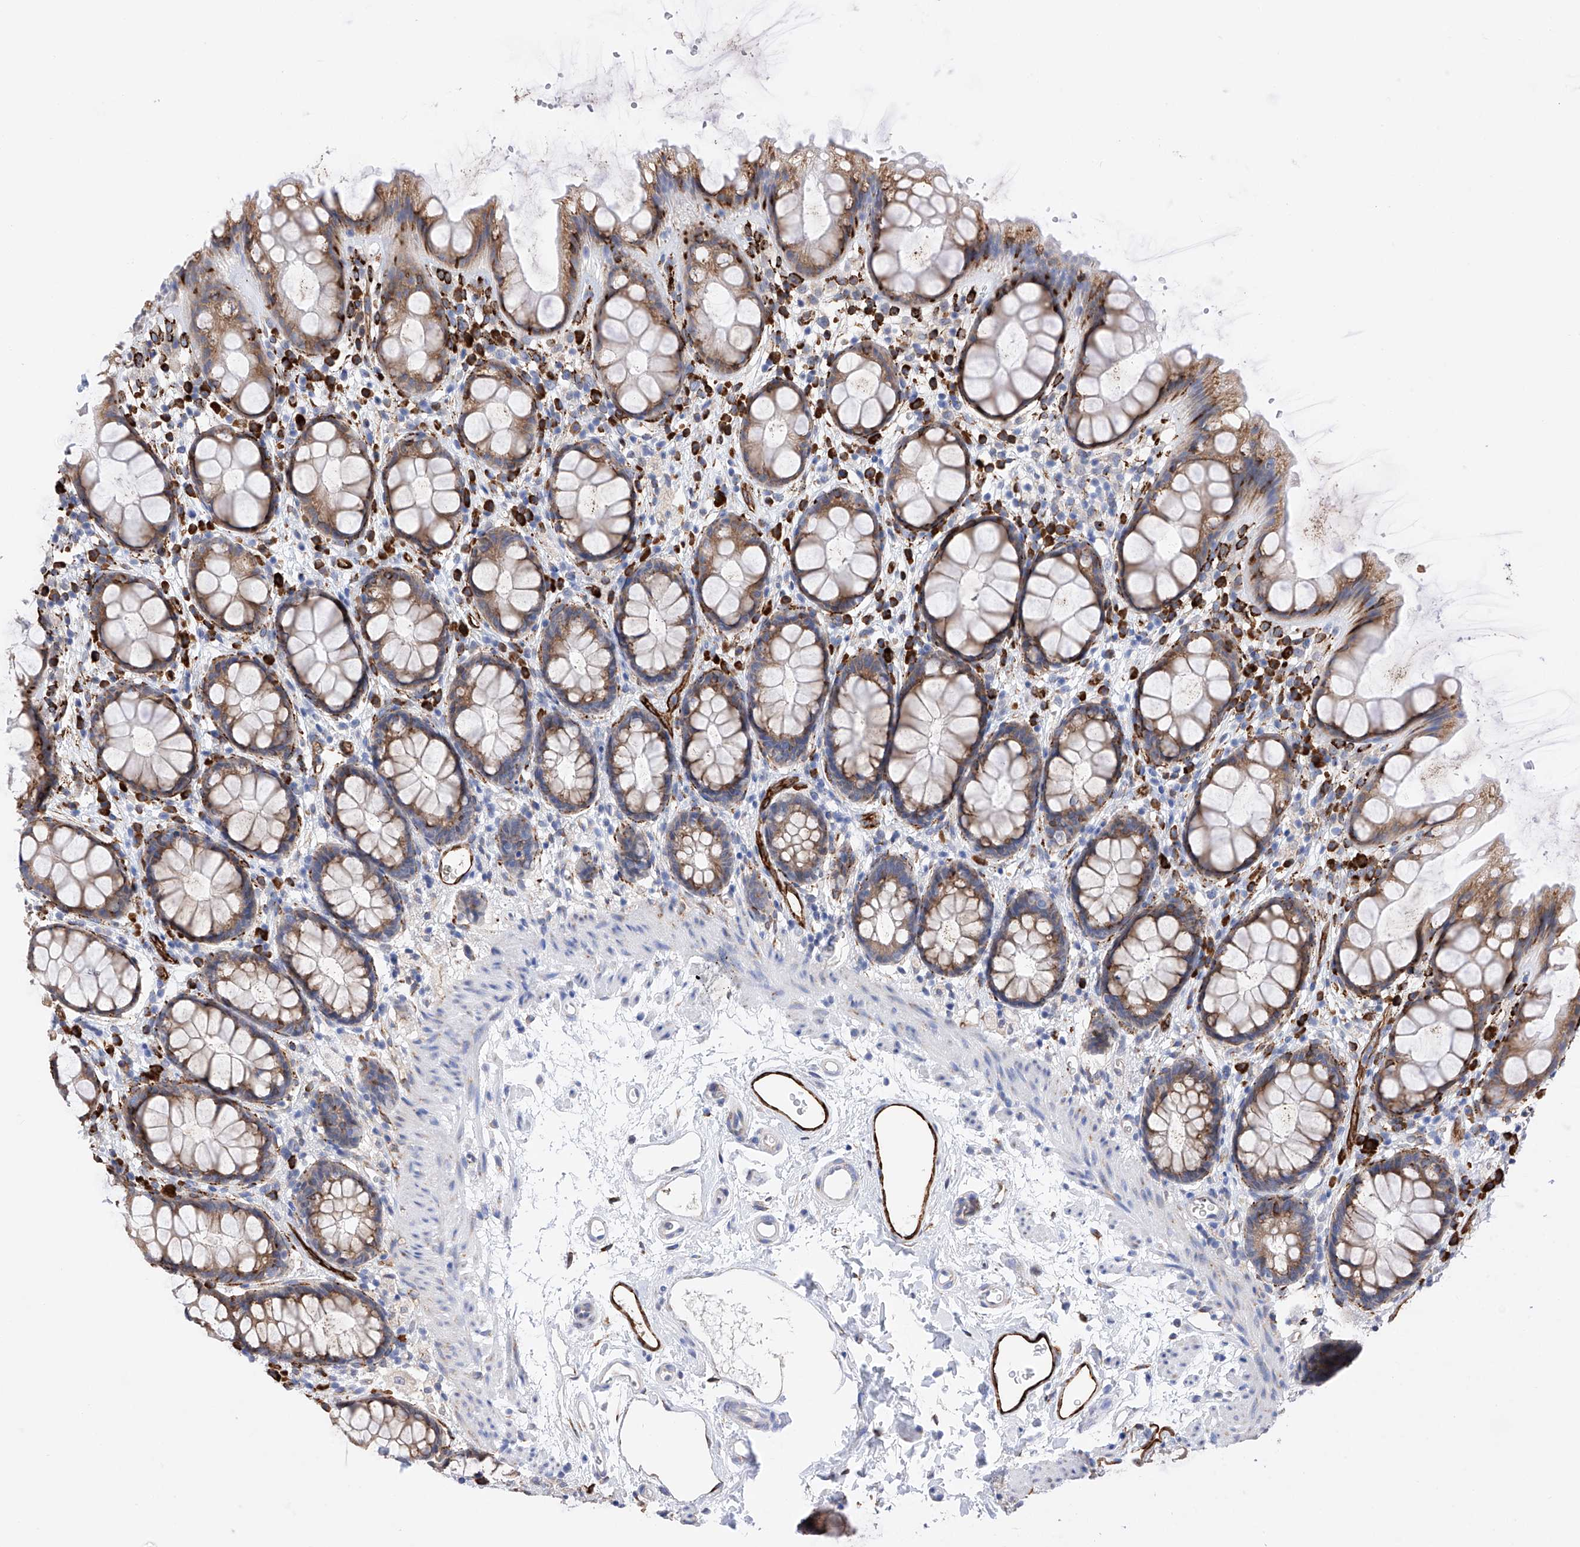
{"staining": {"intensity": "moderate", "quantity": ">75%", "location": "cytoplasmic/membranous"}, "tissue": "rectum", "cell_type": "Glandular cells", "image_type": "normal", "snomed": [{"axis": "morphology", "description": "Normal tissue, NOS"}, {"axis": "topography", "description": "Rectum"}], "caption": "Human rectum stained with a protein marker demonstrates moderate staining in glandular cells.", "gene": "PDIA5", "patient": {"sex": "female", "age": 65}}